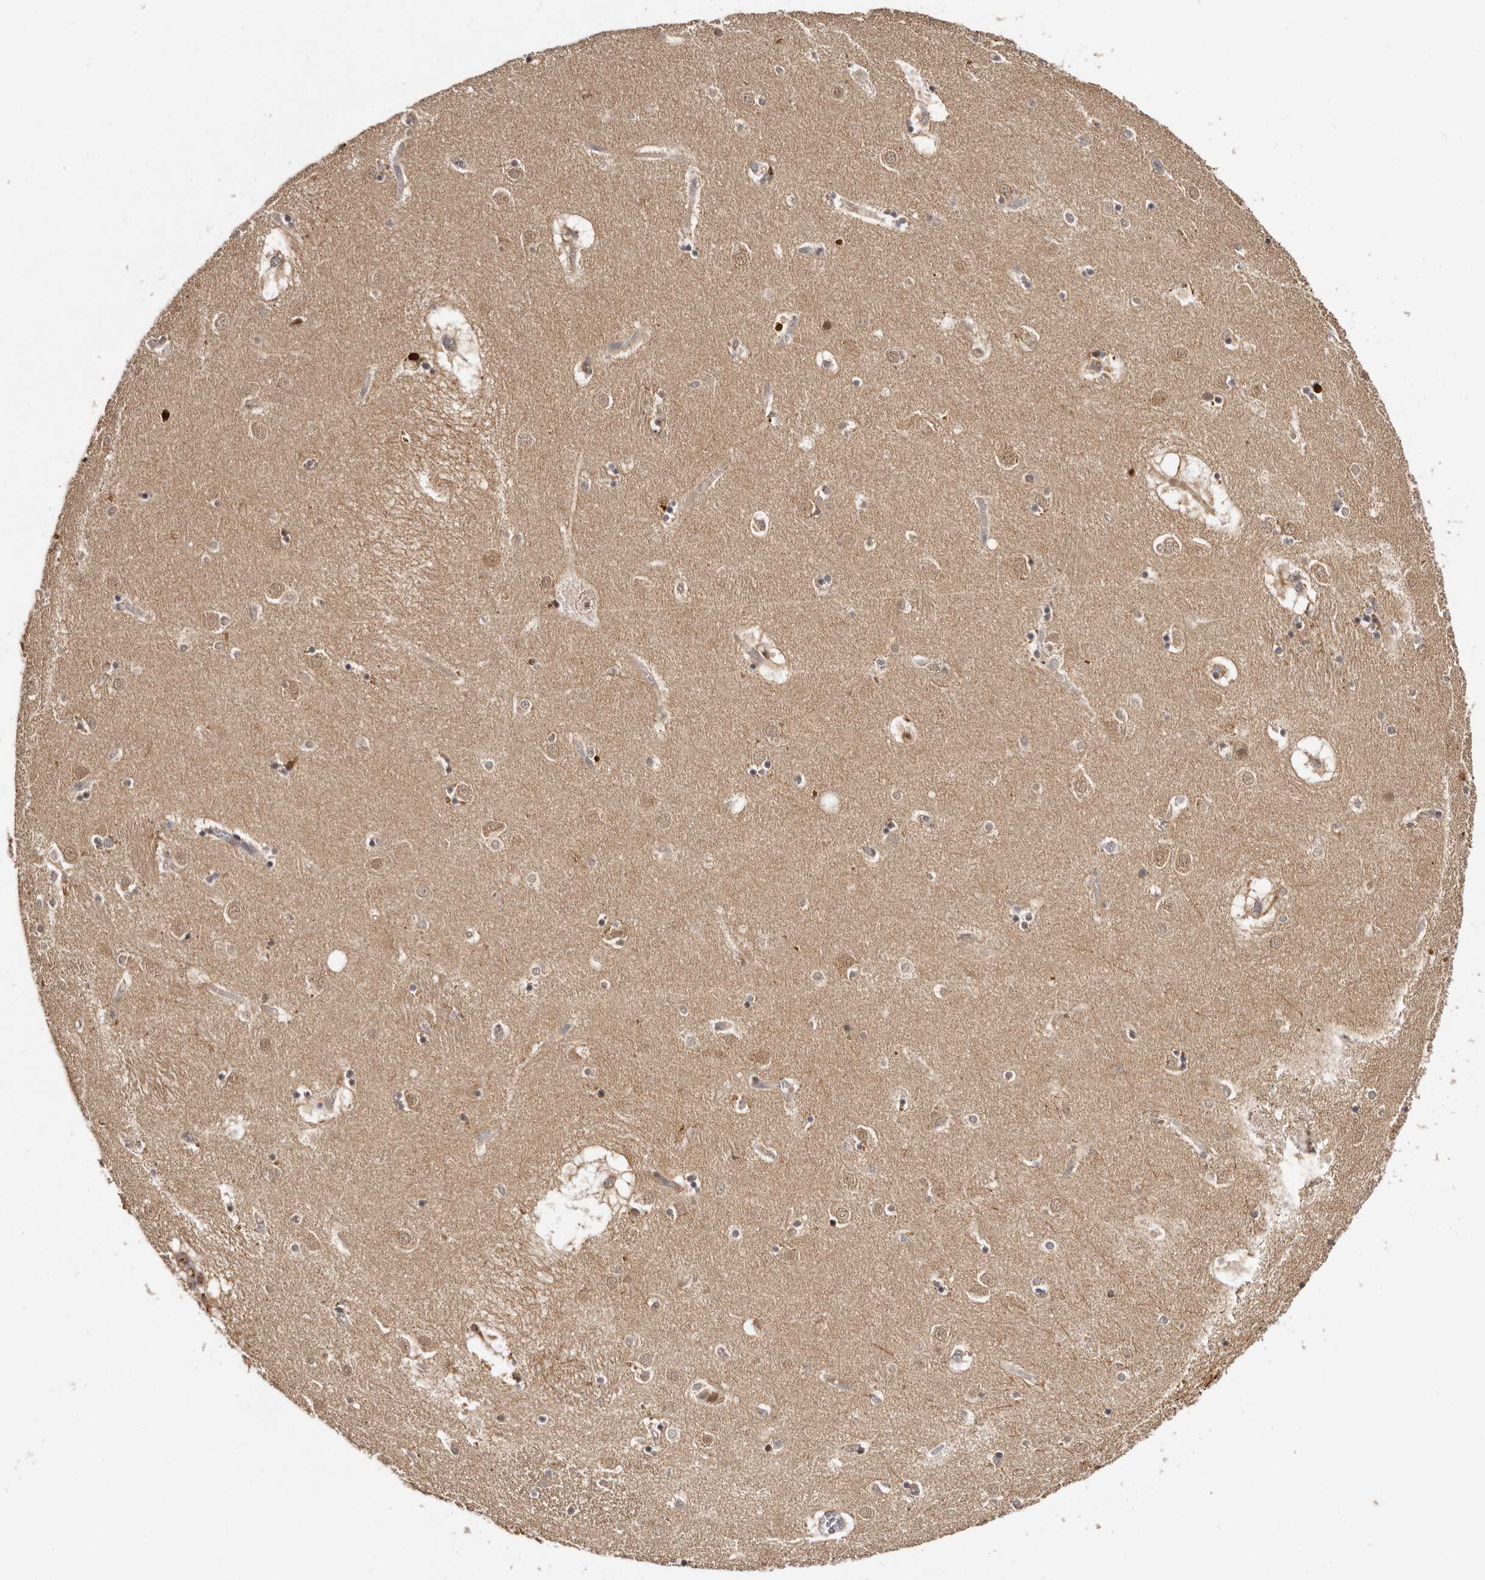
{"staining": {"intensity": "moderate", "quantity": "<25%", "location": "cytoplasmic/membranous,nuclear"}, "tissue": "caudate", "cell_type": "Glial cells", "image_type": "normal", "snomed": [{"axis": "morphology", "description": "Normal tissue, NOS"}, {"axis": "topography", "description": "Lateral ventricle wall"}], "caption": "A brown stain labels moderate cytoplasmic/membranous,nuclear positivity of a protein in glial cells of unremarkable human caudate. (DAB (3,3'-diaminobenzidine) IHC with brightfield microscopy, high magnification).", "gene": "INAVA", "patient": {"sex": "male", "age": 70}}